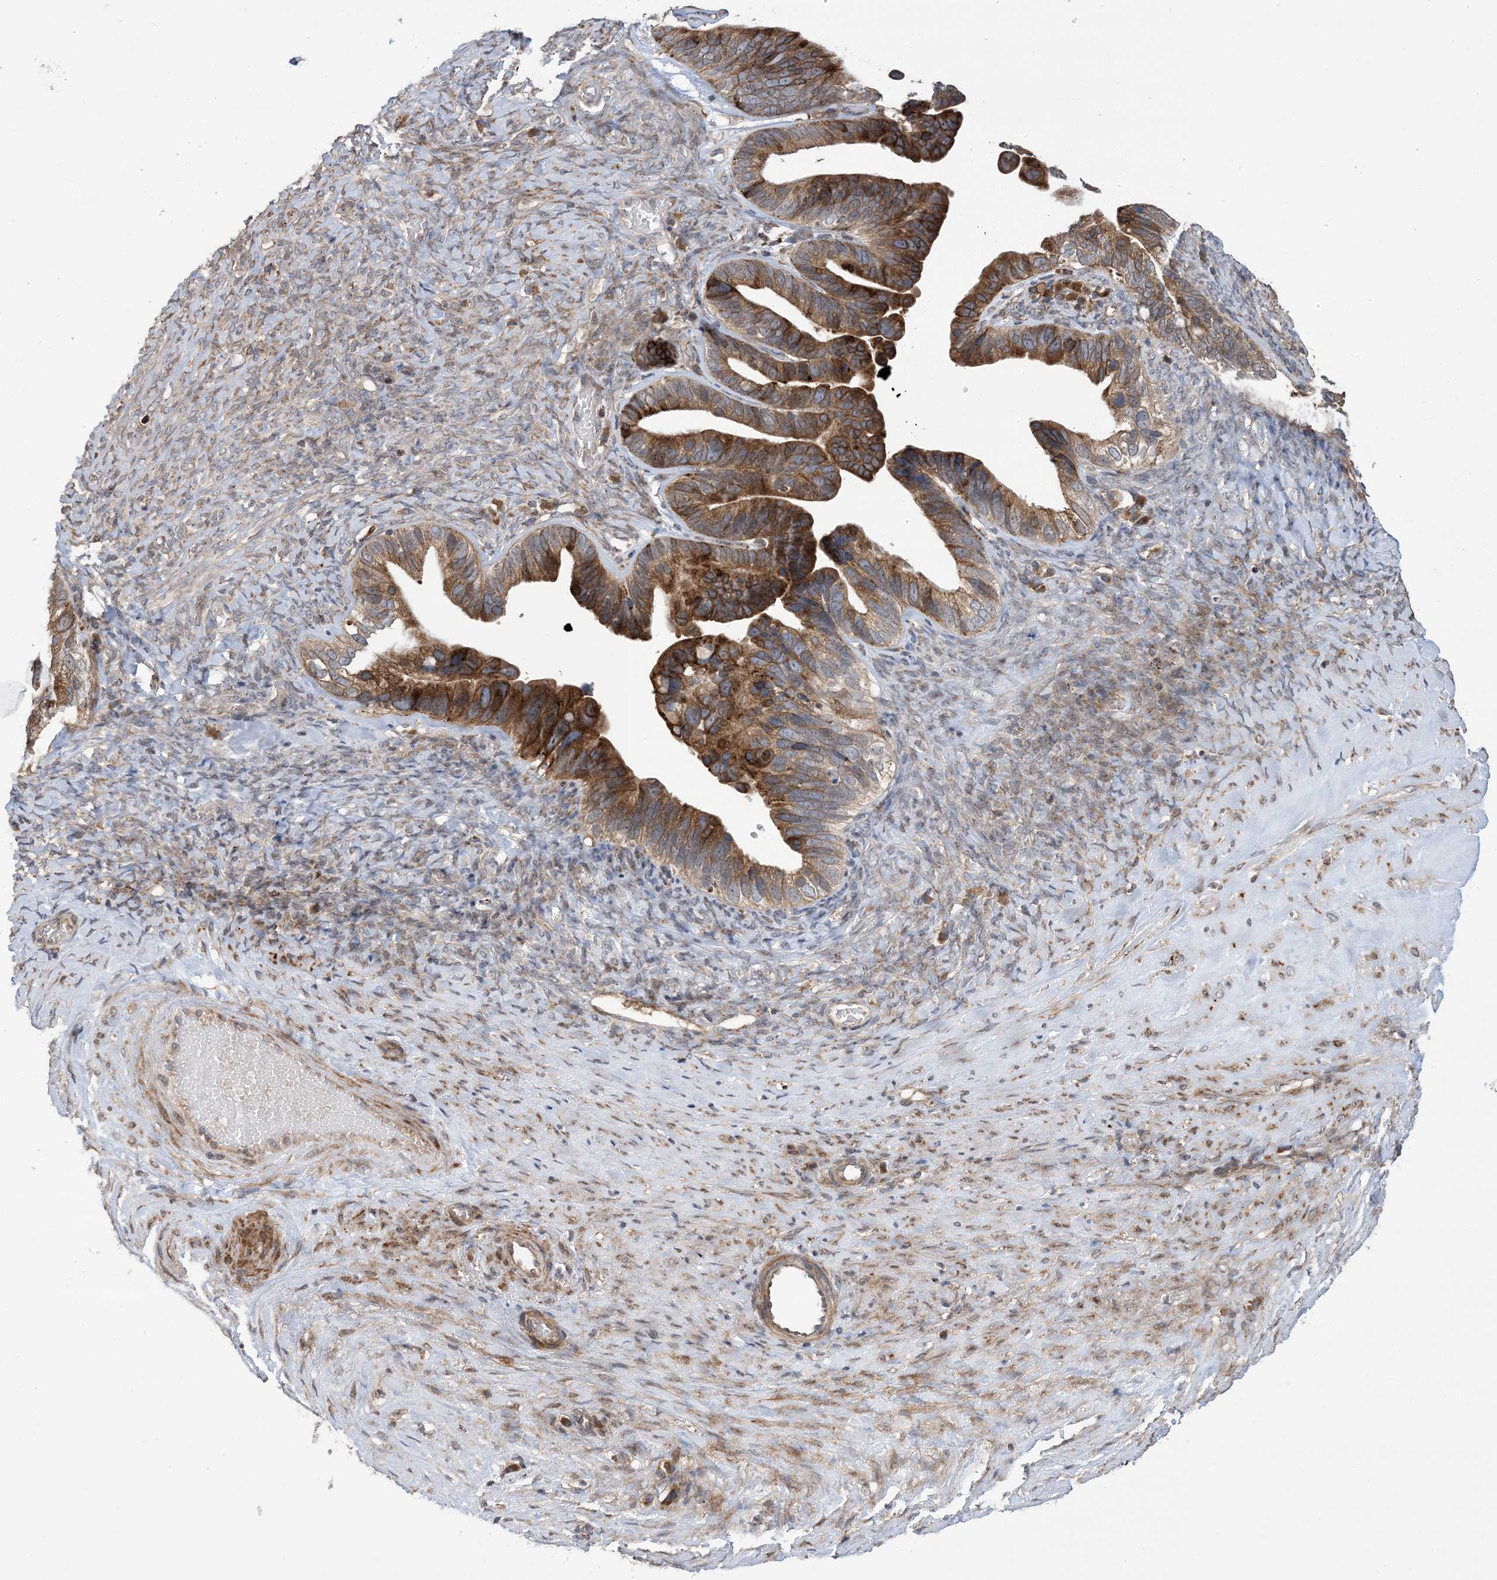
{"staining": {"intensity": "strong", "quantity": "25%-75%", "location": "cytoplasmic/membranous"}, "tissue": "ovarian cancer", "cell_type": "Tumor cells", "image_type": "cancer", "snomed": [{"axis": "morphology", "description": "Cystadenocarcinoma, serous, NOS"}, {"axis": "topography", "description": "Ovary"}], "caption": "Ovarian serous cystadenocarcinoma stained for a protein demonstrates strong cytoplasmic/membranous positivity in tumor cells.", "gene": "CLEC16A", "patient": {"sex": "female", "age": 56}}